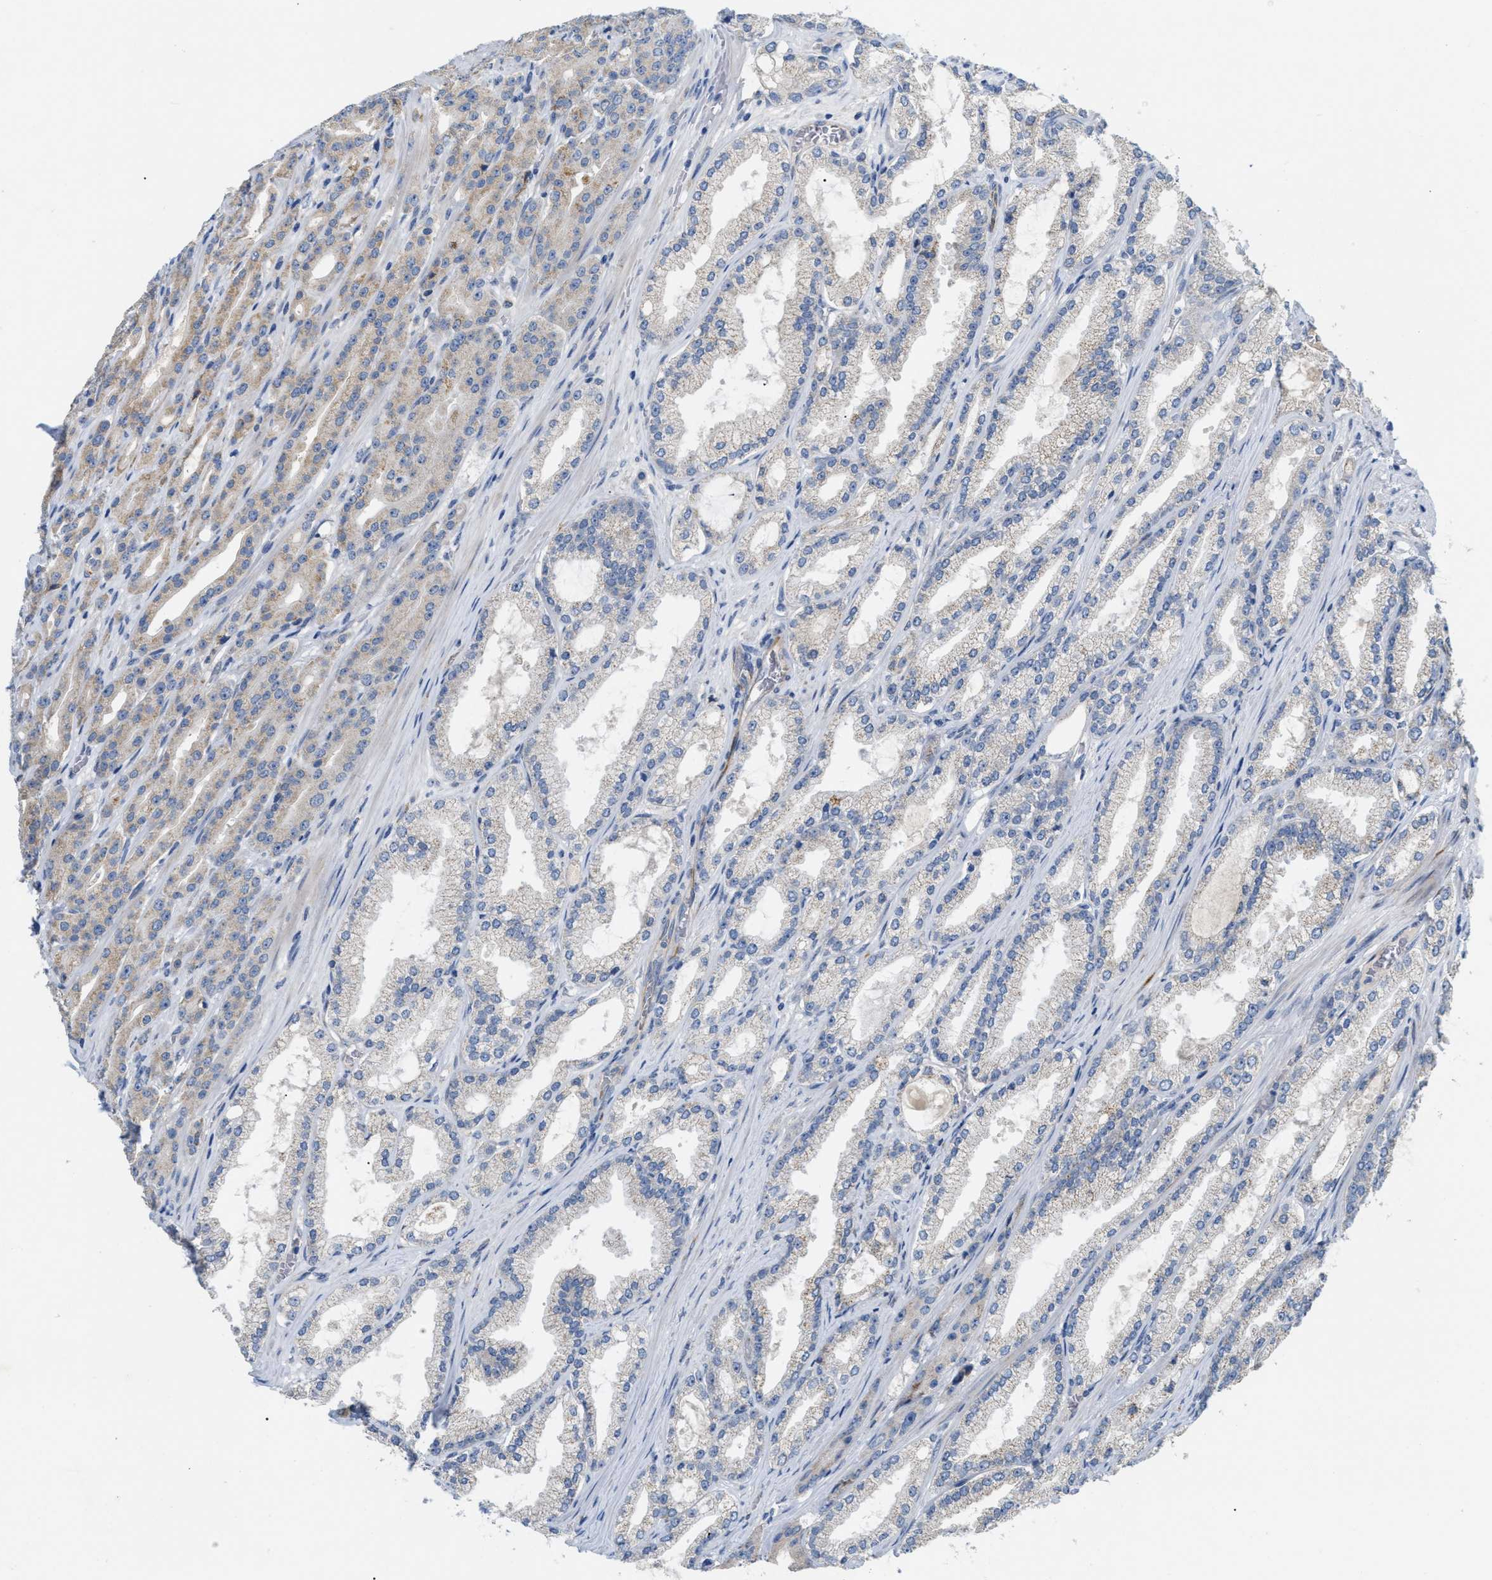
{"staining": {"intensity": "weak", "quantity": "<25%", "location": "cytoplasmic/membranous"}, "tissue": "prostate cancer", "cell_type": "Tumor cells", "image_type": "cancer", "snomed": [{"axis": "morphology", "description": "Adenocarcinoma, High grade"}, {"axis": "topography", "description": "Prostate"}], "caption": "DAB immunohistochemical staining of human adenocarcinoma (high-grade) (prostate) shows no significant expression in tumor cells. The staining is performed using DAB (3,3'-diaminobenzidine) brown chromogen with nuclei counter-stained in using hematoxylin.", "gene": "DHX58", "patient": {"sex": "male", "age": 71}}